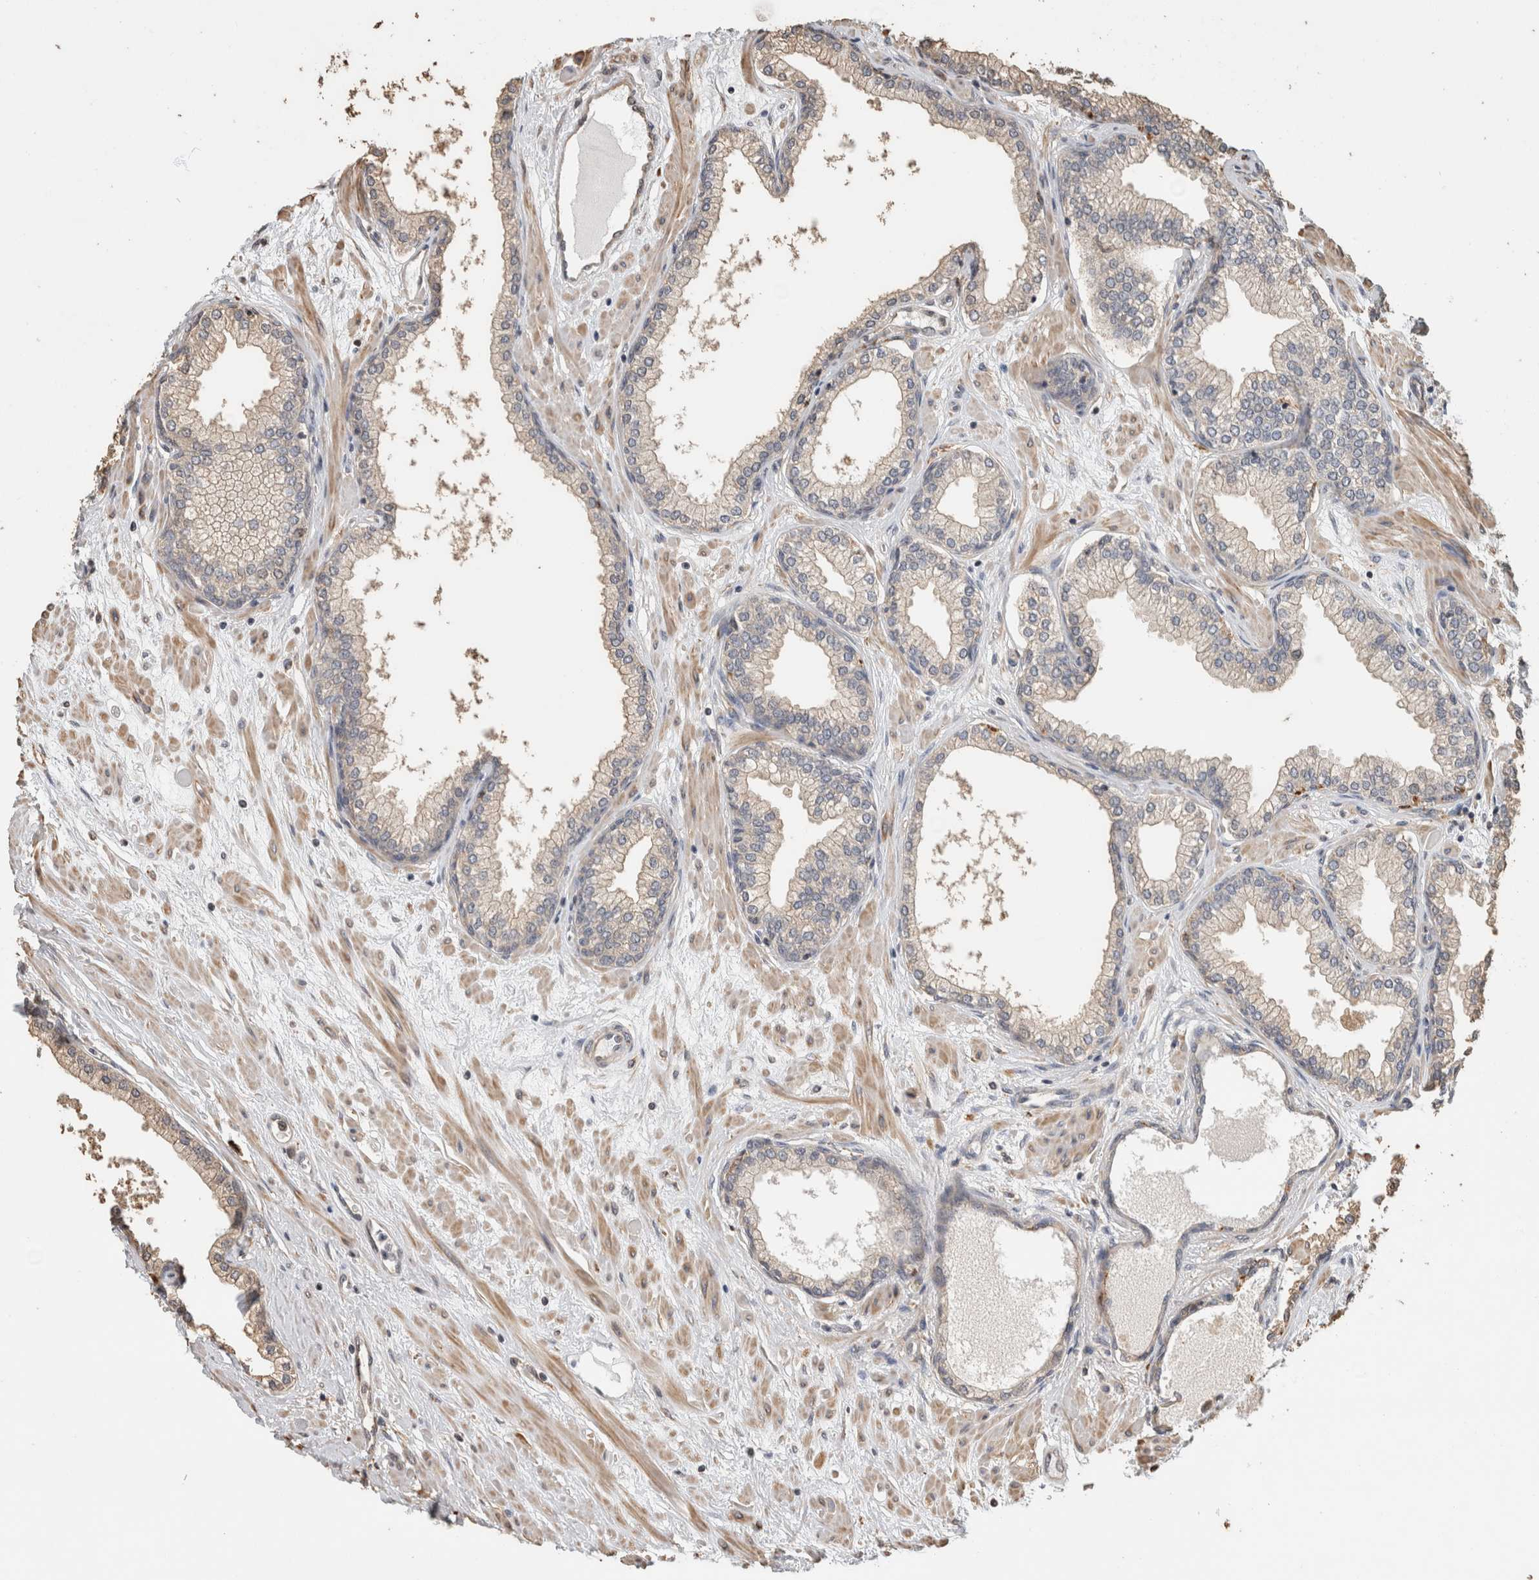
{"staining": {"intensity": "weak", "quantity": "25%-75%", "location": "cytoplasmic/membranous"}, "tissue": "prostate", "cell_type": "Glandular cells", "image_type": "normal", "snomed": [{"axis": "morphology", "description": "Normal tissue, NOS"}, {"axis": "morphology", "description": "Urothelial carcinoma, Low grade"}, {"axis": "topography", "description": "Urinary bladder"}, {"axis": "topography", "description": "Prostate"}], "caption": "Immunohistochemical staining of unremarkable prostate exhibits 25%-75% levels of weak cytoplasmic/membranous protein staining in about 25%-75% of glandular cells.", "gene": "CLIP1", "patient": {"sex": "male", "age": 60}}